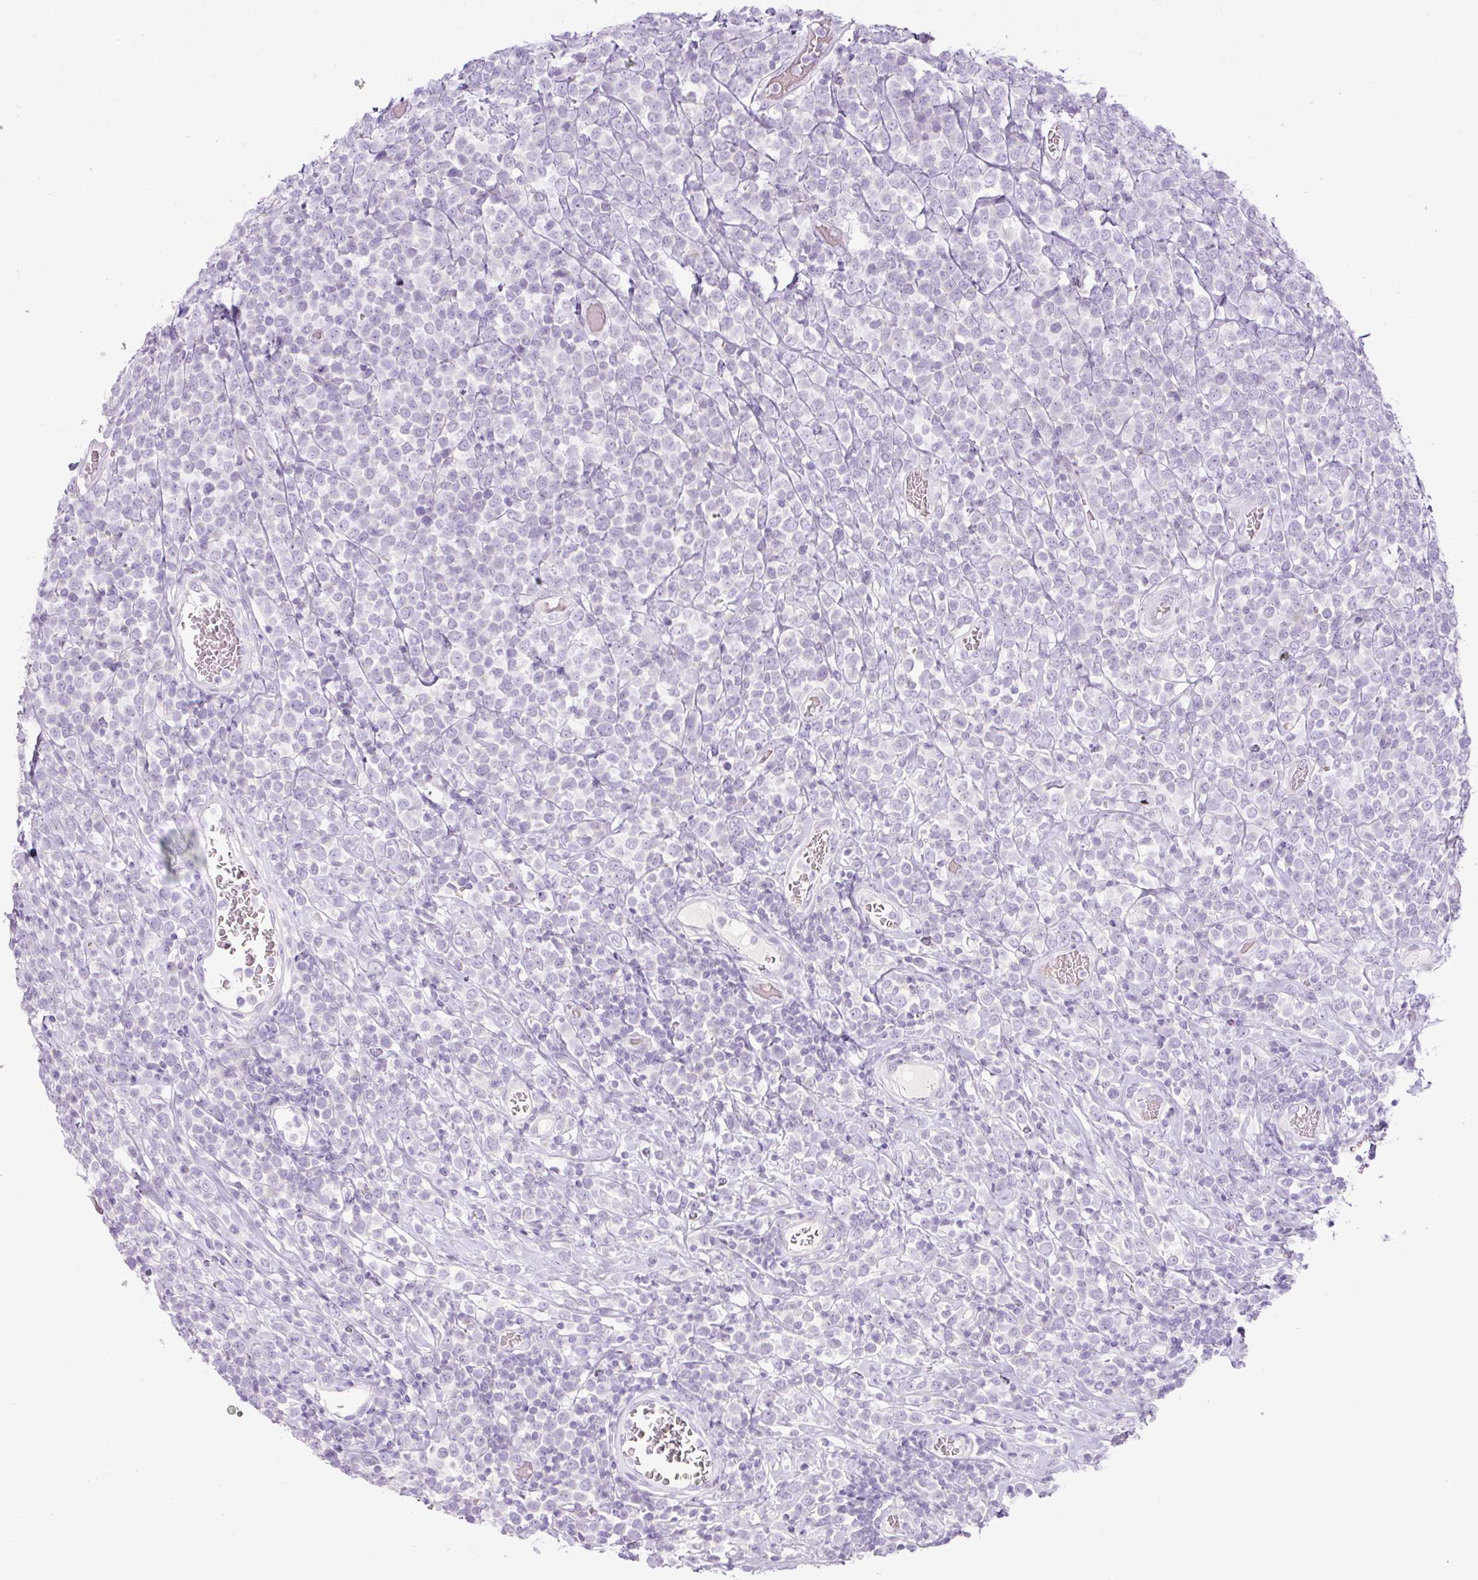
{"staining": {"intensity": "negative", "quantity": "none", "location": "none"}, "tissue": "lymphoma", "cell_type": "Tumor cells", "image_type": "cancer", "snomed": [{"axis": "morphology", "description": "Malignant lymphoma, non-Hodgkin's type, High grade"}, {"axis": "topography", "description": "Soft tissue"}], "caption": "Micrograph shows no significant protein expression in tumor cells of high-grade malignant lymphoma, non-Hodgkin's type.", "gene": "FGFBP3", "patient": {"sex": "female", "age": 56}}